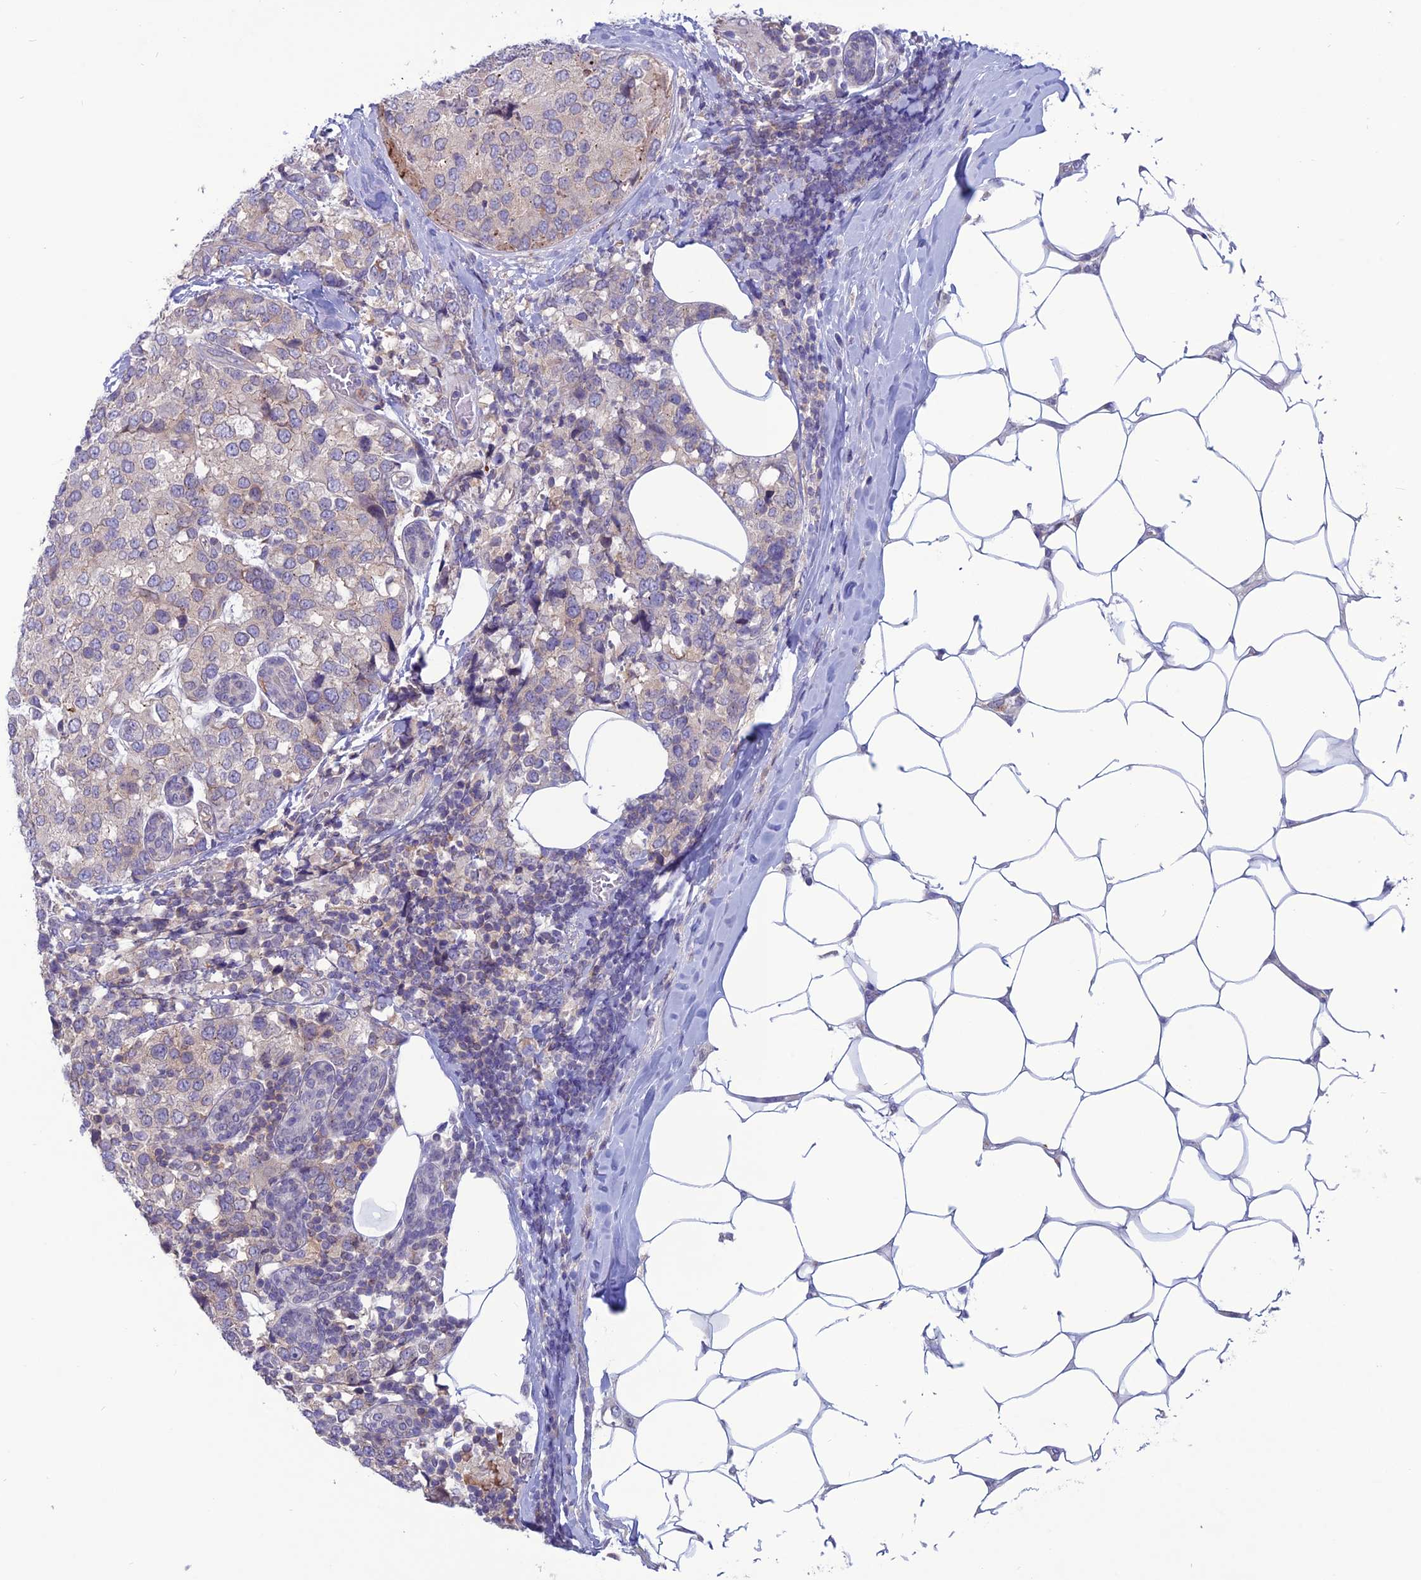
{"staining": {"intensity": "negative", "quantity": "none", "location": "none"}, "tissue": "breast cancer", "cell_type": "Tumor cells", "image_type": "cancer", "snomed": [{"axis": "morphology", "description": "Lobular carcinoma"}, {"axis": "topography", "description": "Breast"}], "caption": "The immunohistochemistry micrograph has no significant expression in tumor cells of lobular carcinoma (breast) tissue.", "gene": "WDR46", "patient": {"sex": "female", "age": 59}}